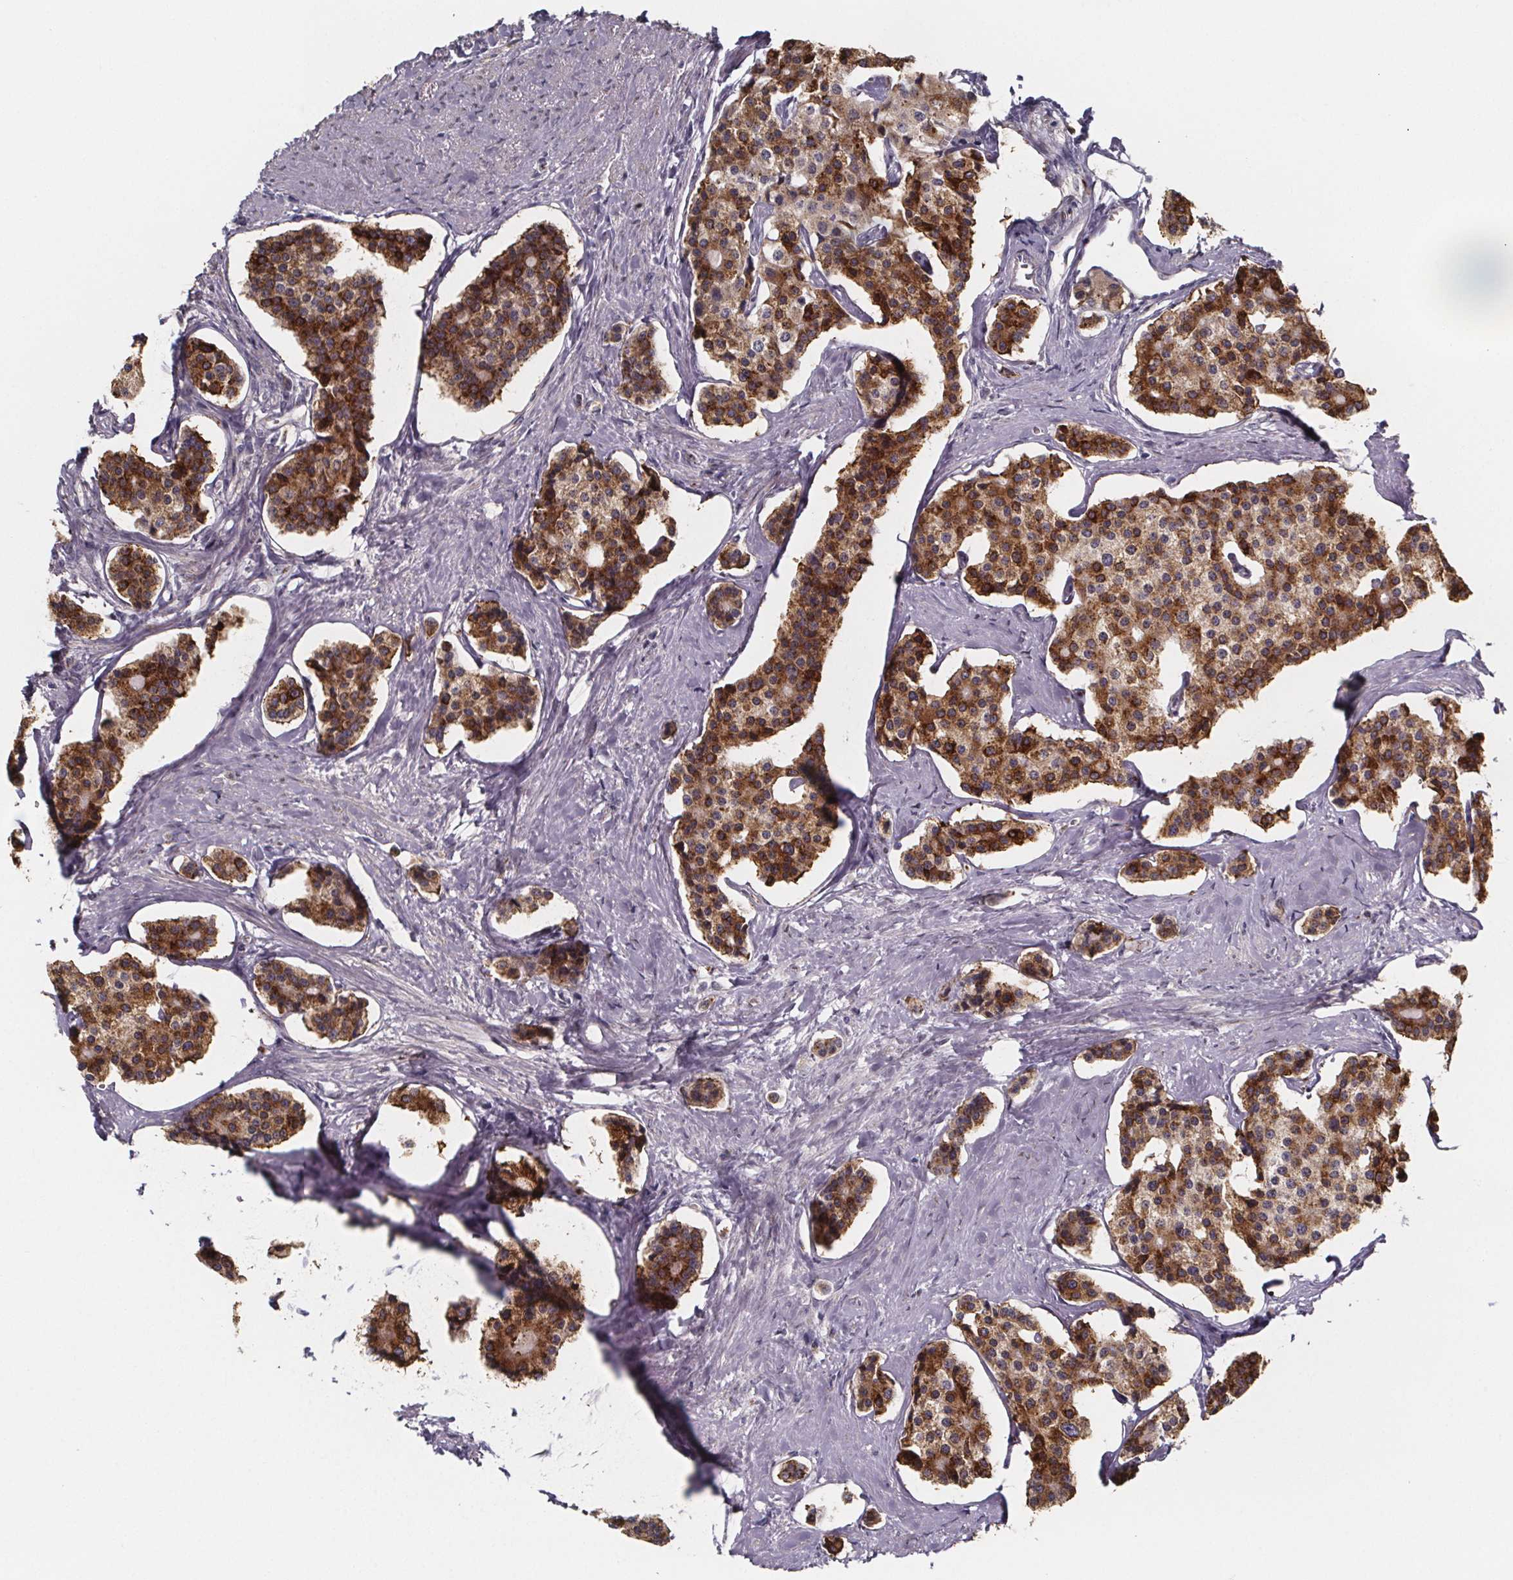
{"staining": {"intensity": "strong", "quantity": ">75%", "location": "cytoplasmic/membranous"}, "tissue": "carcinoid", "cell_type": "Tumor cells", "image_type": "cancer", "snomed": [{"axis": "morphology", "description": "Carcinoid, malignant, NOS"}, {"axis": "topography", "description": "Small intestine"}], "caption": "A brown stain shows strong cytoplasmic/membranous positivity of a protein in human carcinoid tumor cells. The protein is shown in brown color, while the nuclei are stained blue.", "gene": "NDST1", "patient": {"sex": "female", "age": 65}}